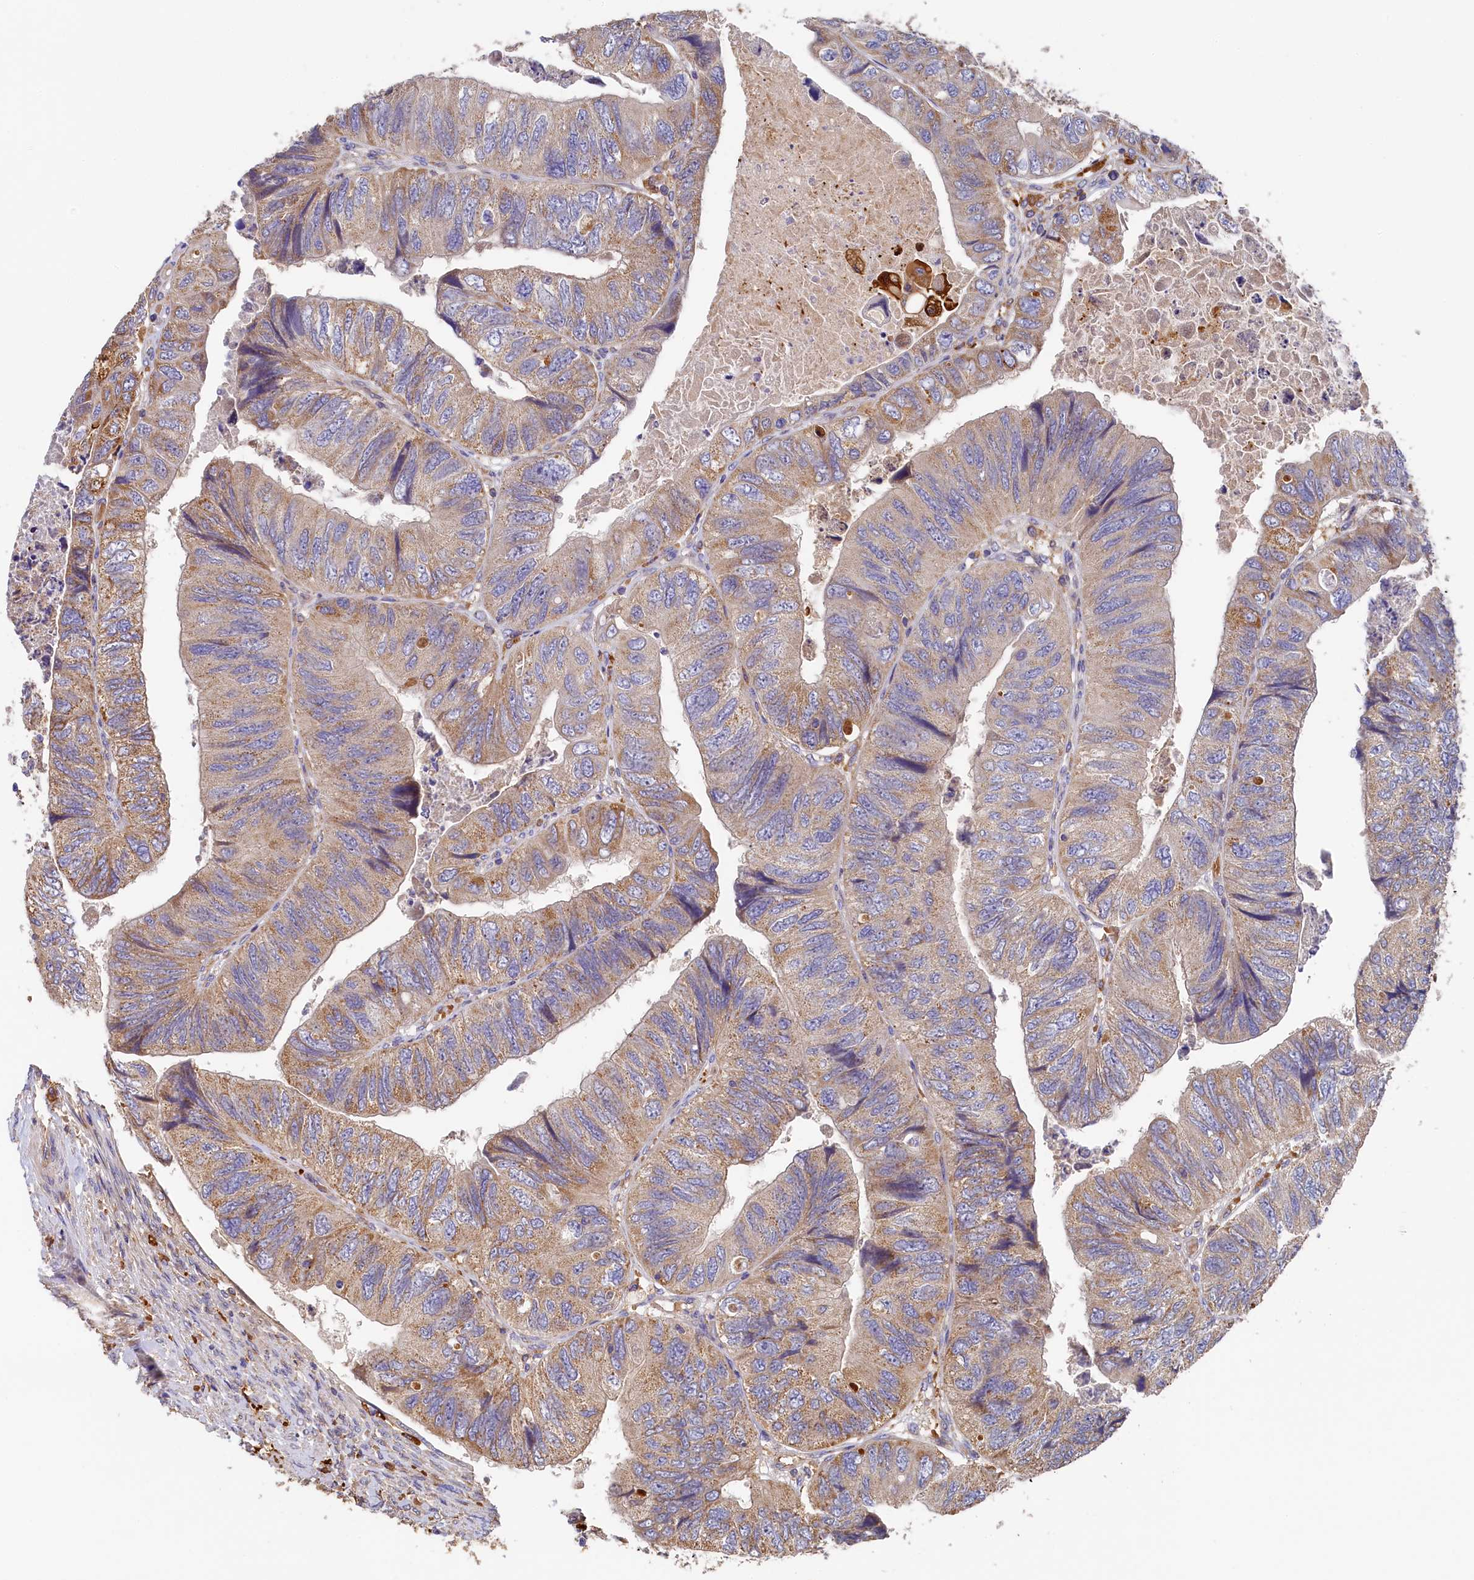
{"staining": {"intensity": "moderate", "quantity": "25%-75%", "location": "cytoplasmic/membranous"}, "tissue": "colorectal cancer", "cell_type": "Tumor cells", "image_type": "cancer", "snomed": [{"axis": "morphology", "description": "Adenocarcinoma, NOS"}, {"axis": "topography", "description": "Rectum"}], "caption": "Protein expression by immunohistochemistry shows moderate cytoplasmic/membranous expression in approximately 25%-75% of tumor cells in colorectal cancer (adenocarcinoma). (Stains: DAB in brown, nuclei in blue, Microscopy: brightfield microscopy at high magnification).", "gene": "SEC31B", "patient": {"sex": "male", "age": 63}}